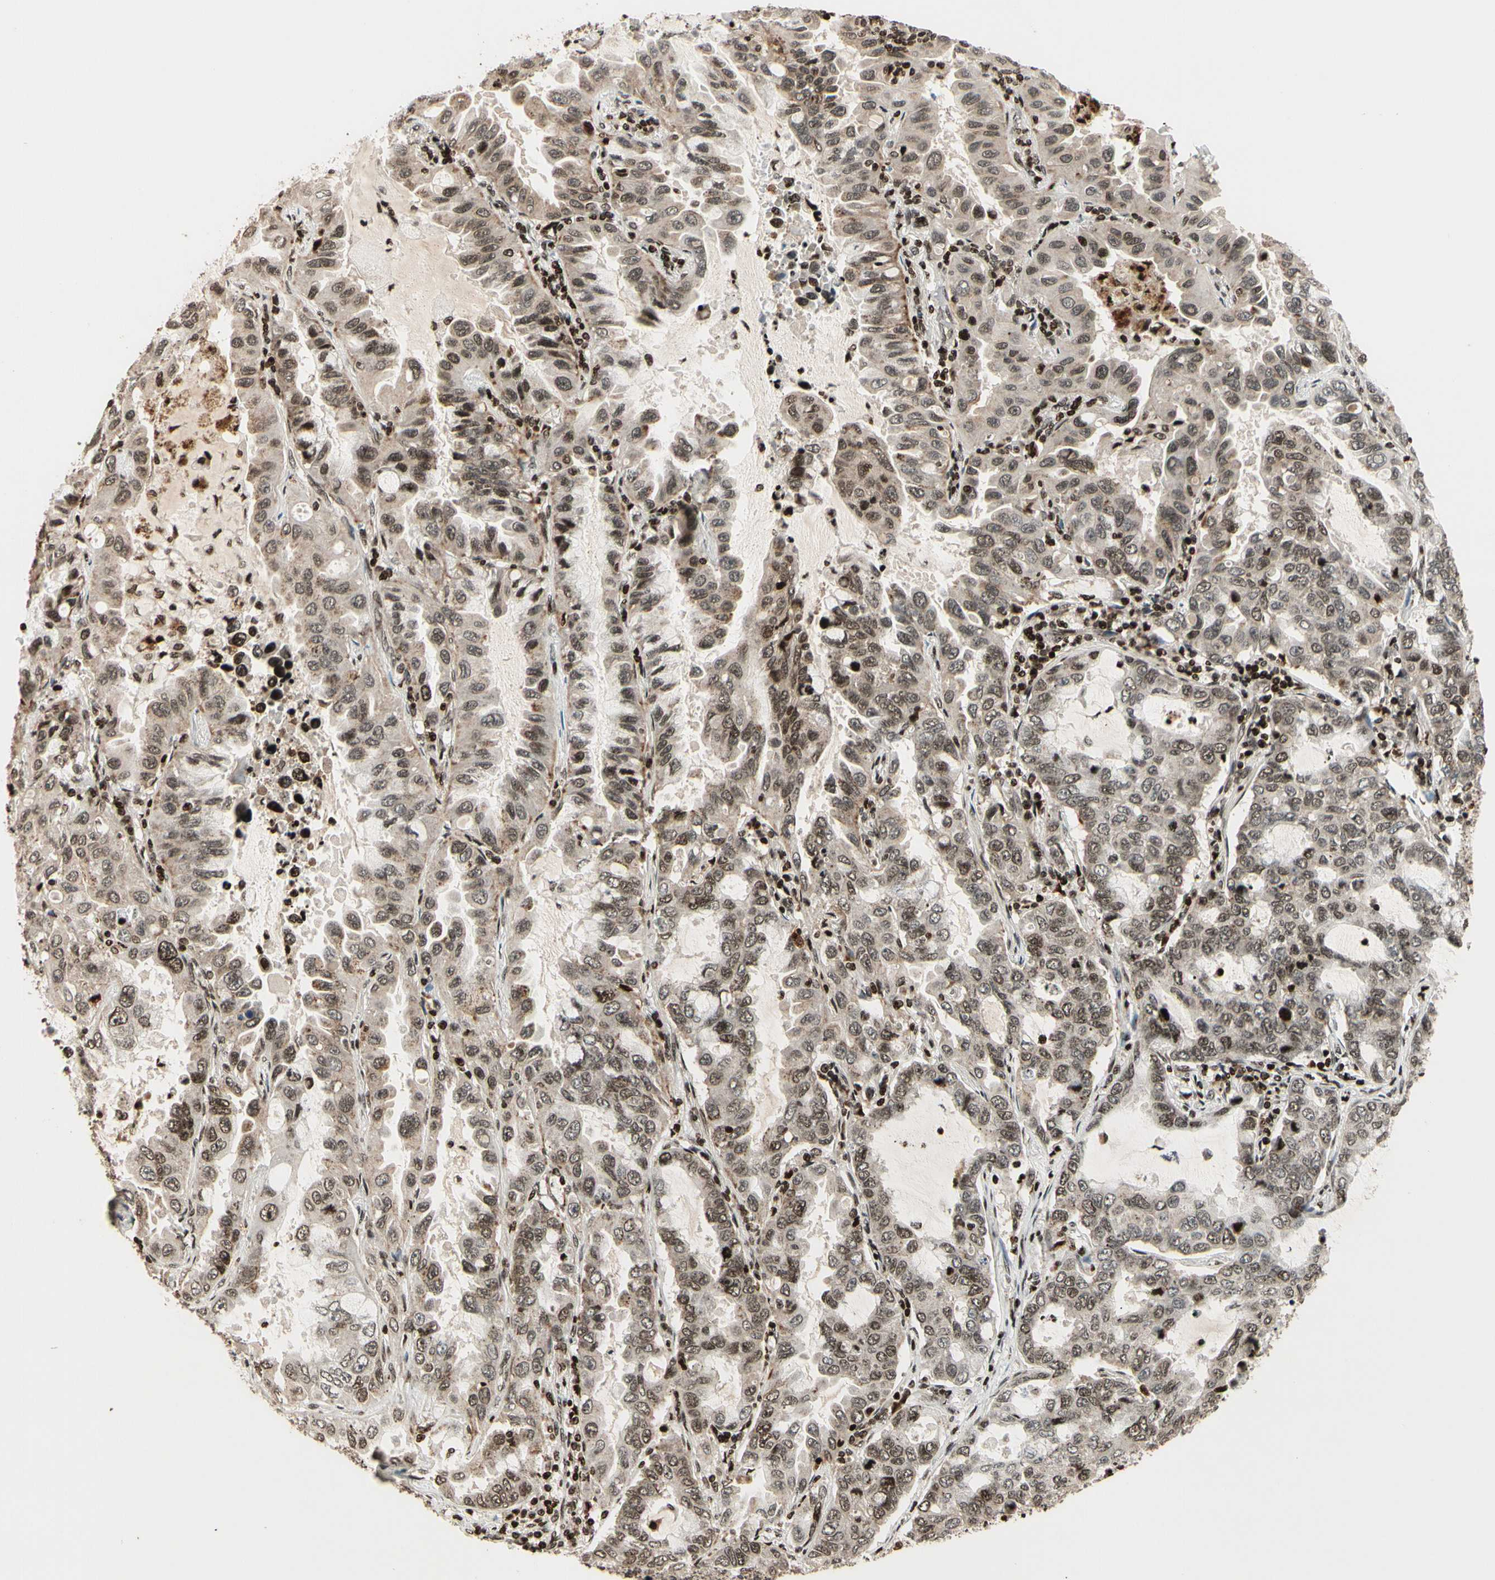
{"staining": {"intensity": "moderate", "quantity": ">75%", "location": "nuclear"}, "tissue": "lung cancer", "cell_type": "Tumor cells", "image_type": "cancer", "snomed": [{"axis": "morphology", "description": "Adenocarcinoma, NOS"}, {"axis": "topography", "description": "Lung"}], "caption": "The image reveals staining of lung adenocarcinoma, revealing moderate nuclear protein expression (brown color) within tumor cells.", "gene": "TSHZ3", "patient": {"sex": "male", "age": 64}}